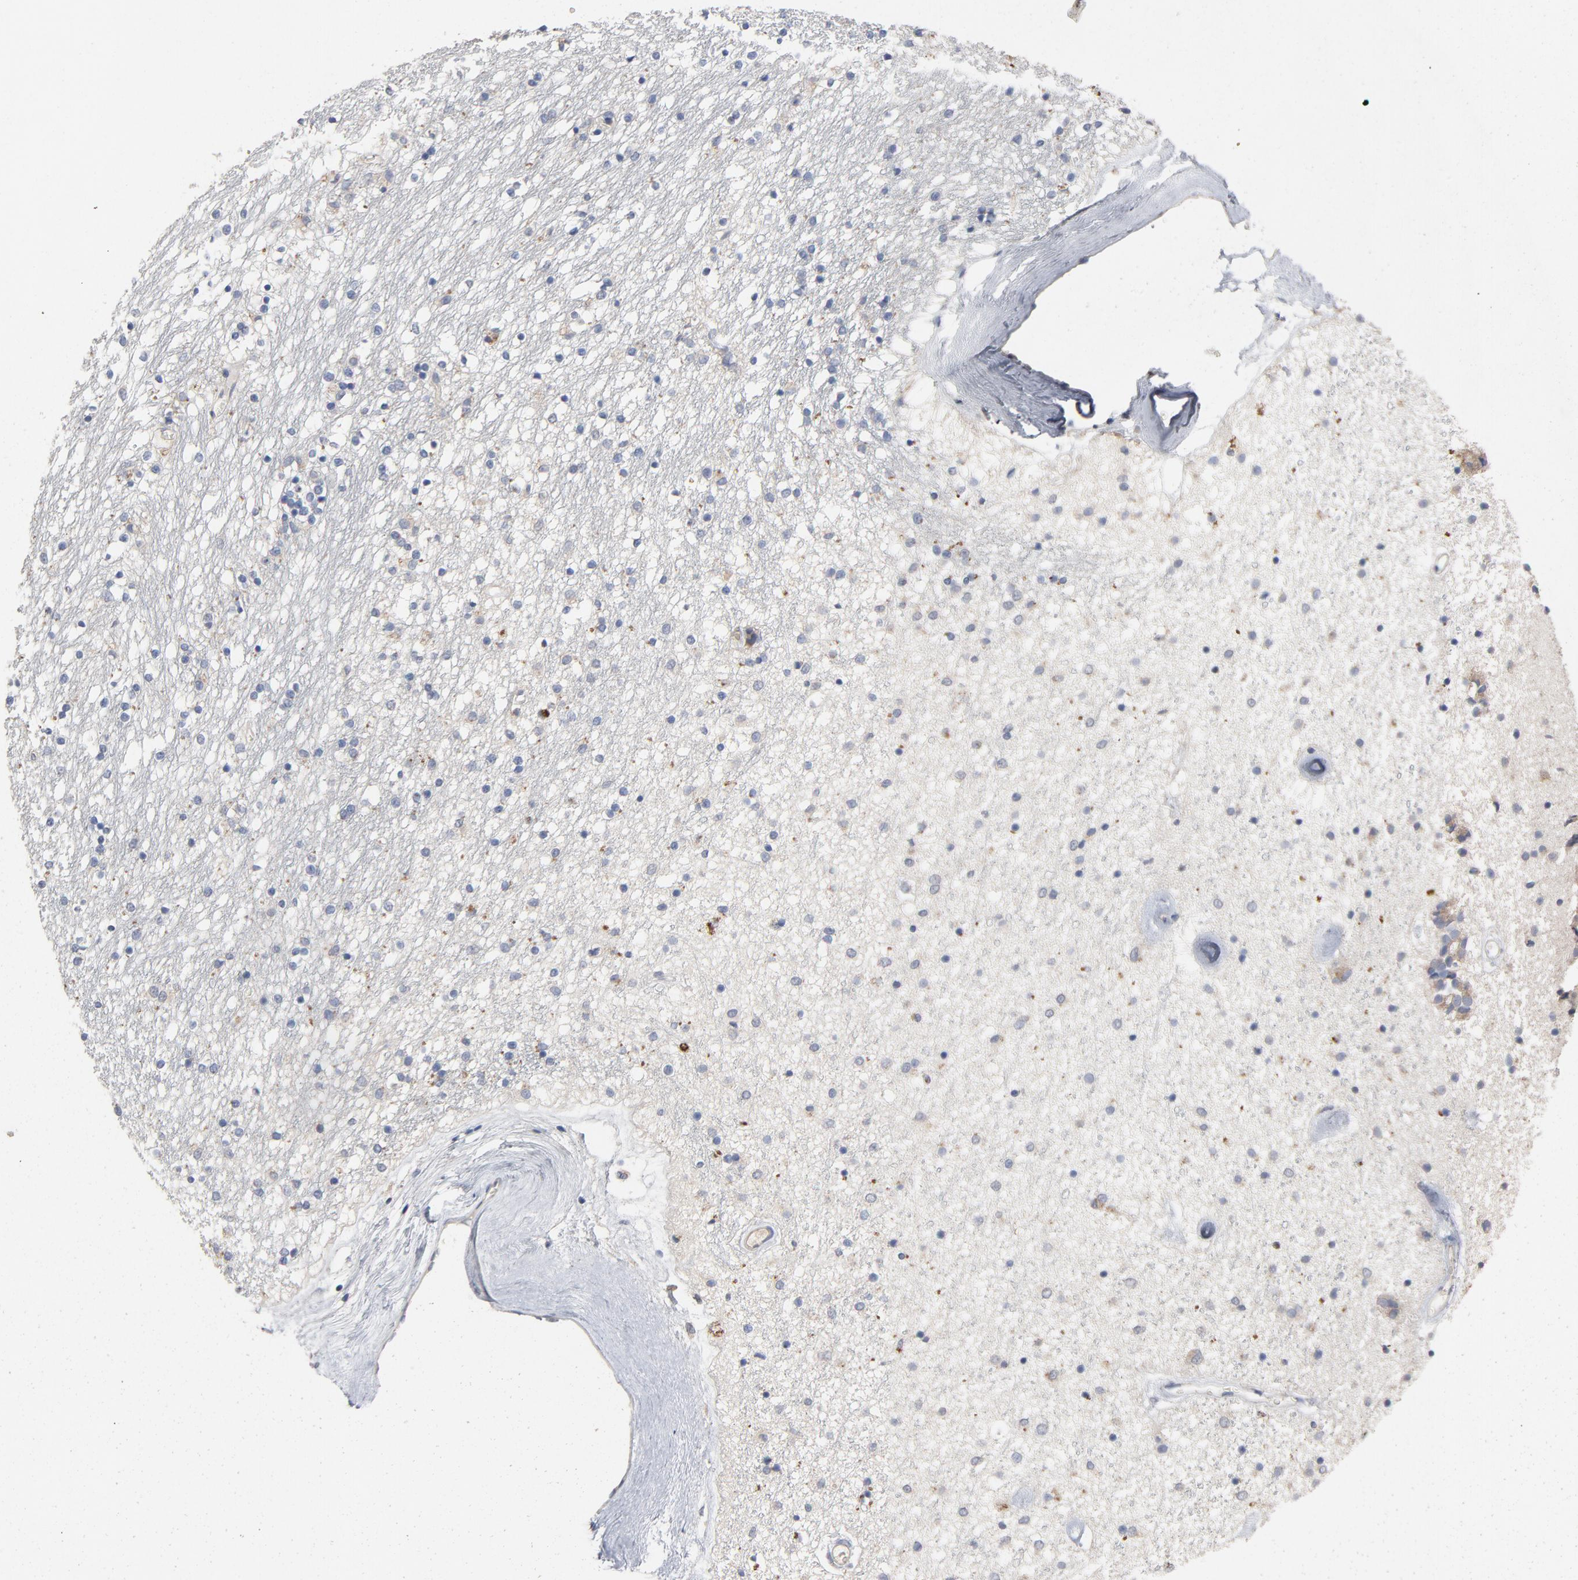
{"staining": {"intensity": "negative", "quantity": "none", "location": "none"}, "tissue": "caudate", "cell_type": "Glial cells", "image_type": "normal", "snomed": [{"axis": "morphology", "description": "Normal tissue, NOS"}, {"axis": "topography", "description": "Lateral ventricle wall"}], "caption": "Immunohistochemistry photomicrograph of normal caudate: human caudate stained with DAB (3,3'-diaminobenzidine) exhibits no significant protein staining in glial cells.", "gene": "CCDC134", "patient": {"sex": "female", "age": 54}}